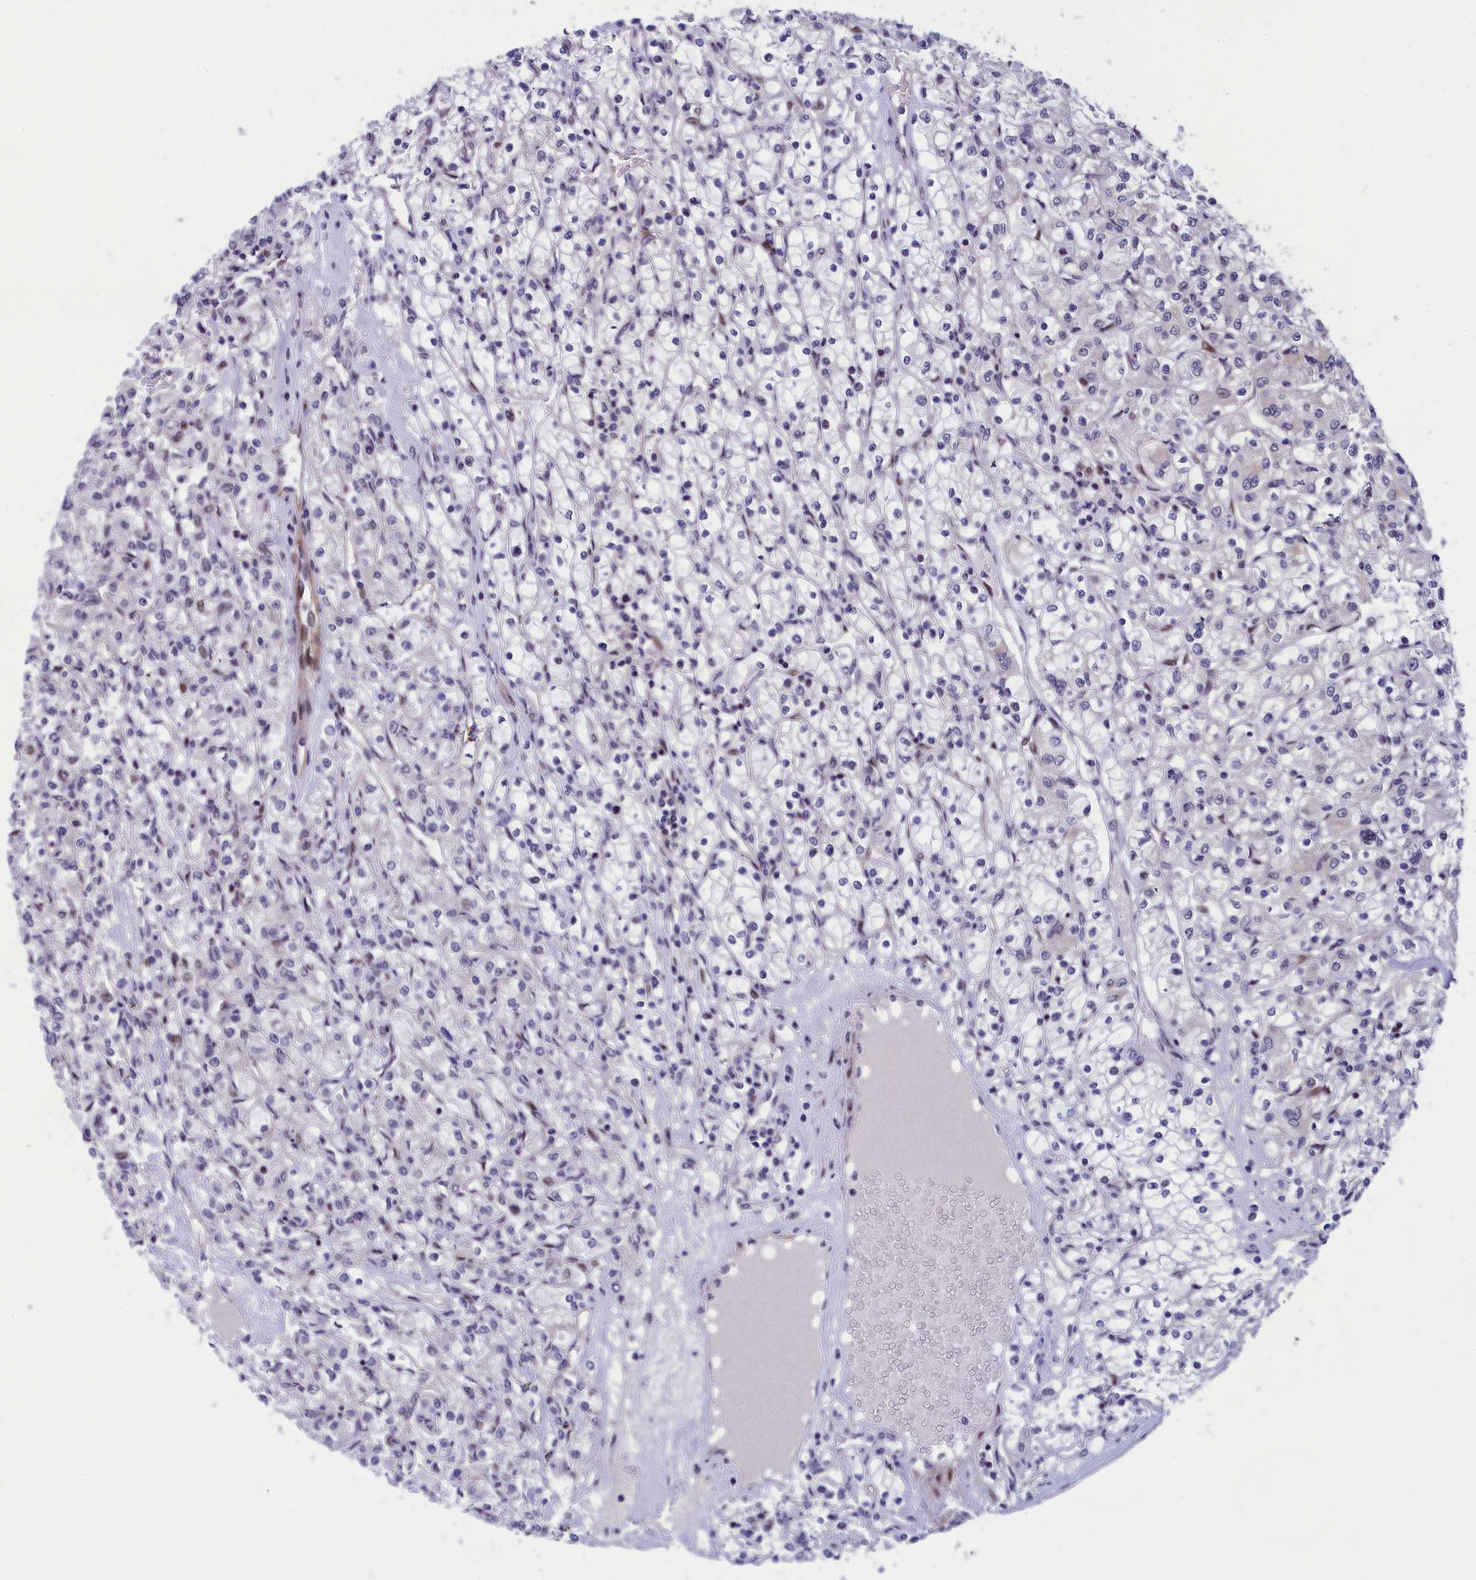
{"staining": {"intensity": "negative", "quantity": "none", "location": "none"}, "tissue": "renal cancer", "cell_type": "Tumor cells", "image_type": "cancer", "snomed": [{"axis": "morphology", "description": "Adenocarcinoma, NOS"}, {"axis": "topography", "description": "Kidney"}], "caption": "The immunohistochemistry histopathology image has no significant expression in tumor cells of adenocarcinoma (renal) tissue.", "gene": "ANKRD34B", "patient": {"sex": "female", "age": 59}}